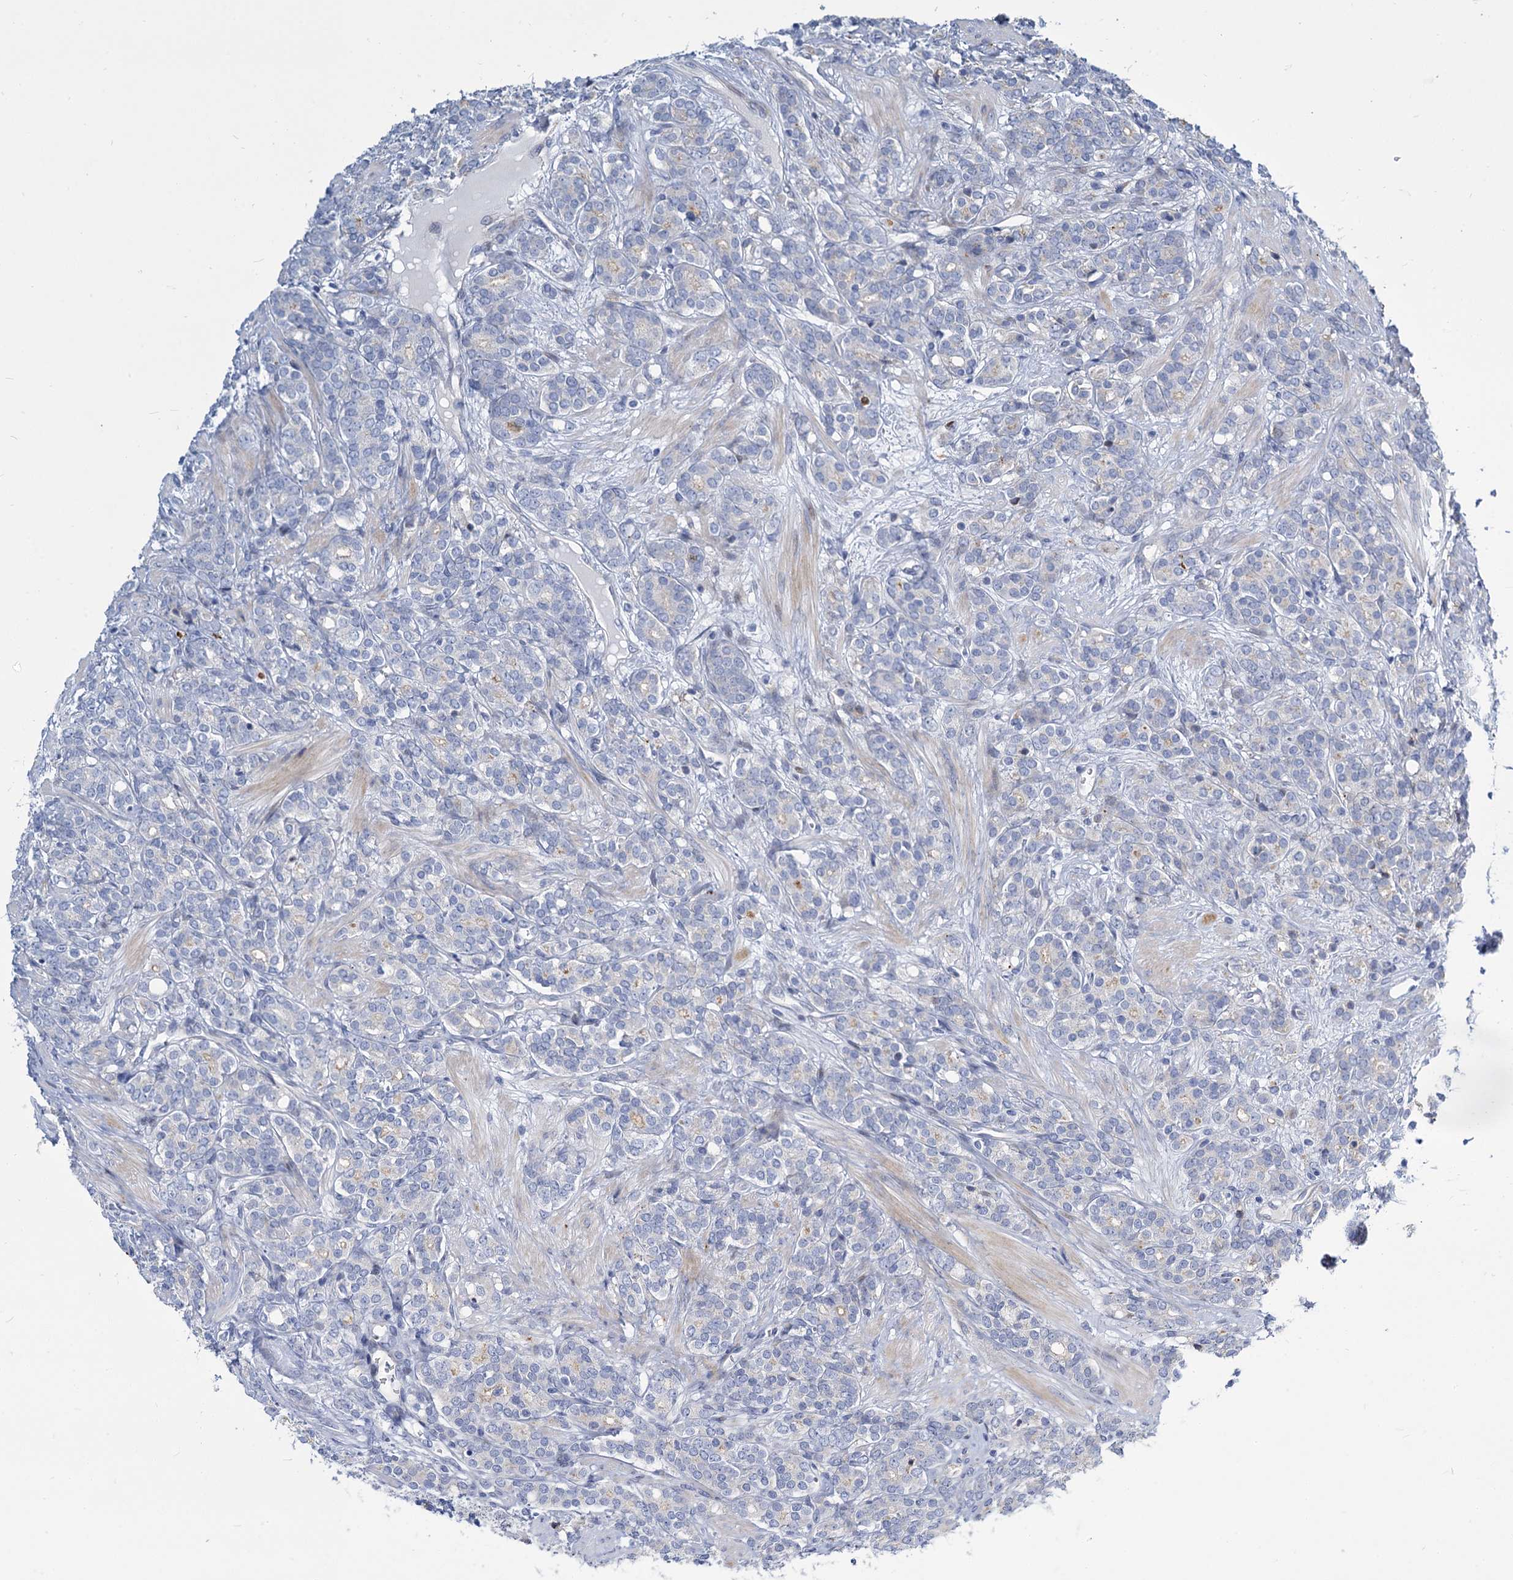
{"staining": {"intensity": "negative", "quantity": "none", "location": "none"}, "tissue": "prostate cancer", "cell_type": "Tumor cells", "image_type": "cancer", "snomed": [{"axis": "morphology", "description": "Adenocarcinoma, High grade"}, {"axis": "topography", "description": "Prostate"}], "caption": "Adenocarcinoma (high-grade) (prostate) was stained to show a protein in brown. There is no significant staining in tumor cells.", "gene": "TRIM77", "patient": {"sex": "male", "age": 62}}